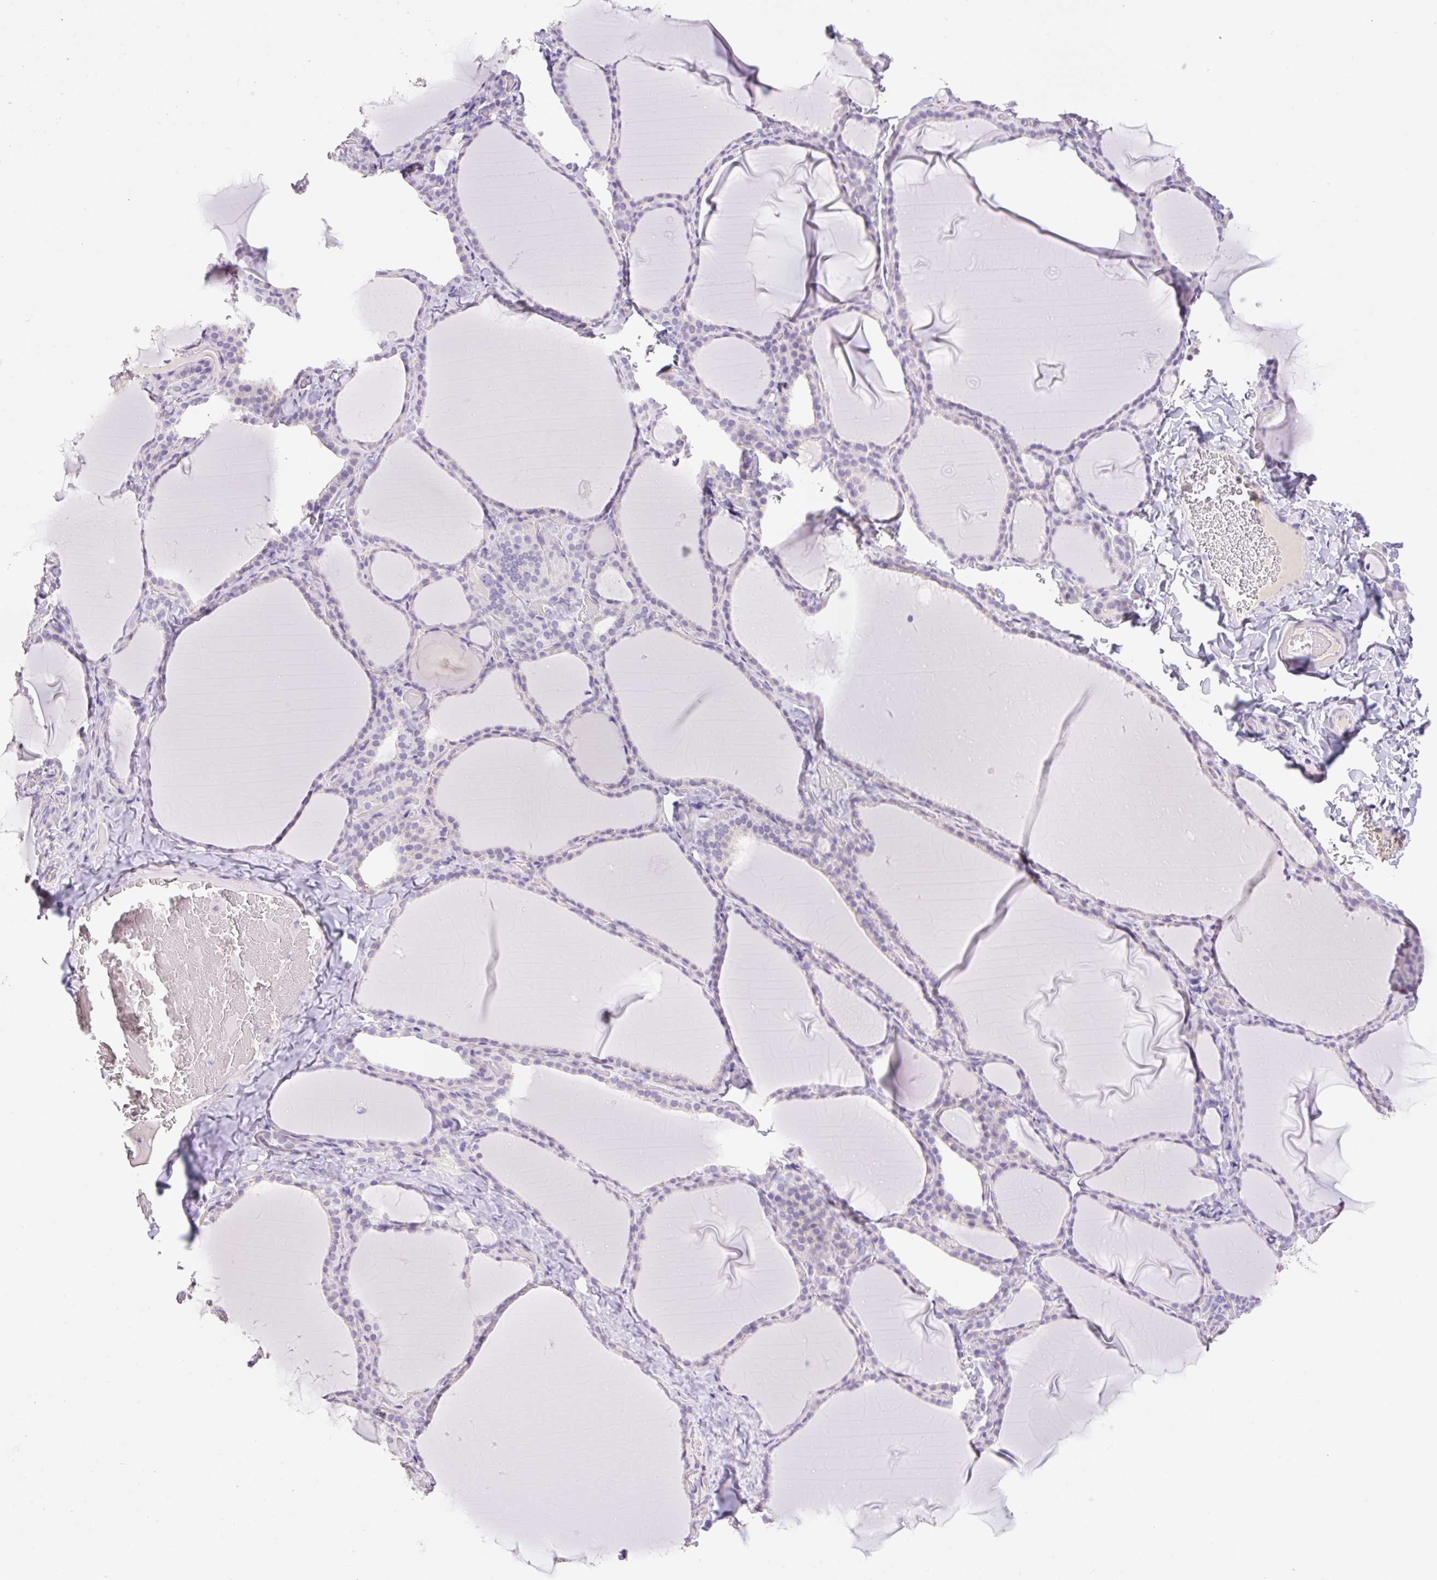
{"staining": {"intensity": "negative", "quantity": "none", "location": "none"}, "tissue": "thyroid gland", "cell_type": "Glandular cells", "image_type": "normal", "snomed": [{"axis": "morphology", "description": "Normal tissue, NOS"}, {"axis": "topography", "description": "Thyroid gland"}], "caption": "An immunohistochemistry (IHC) histopathology image of unremarkable thyroid gland is shown. There is no staining in glandular cells of thyroid gland.", "gene": "HCRTR2", "patient": {"sex": "female", "age": 22}}